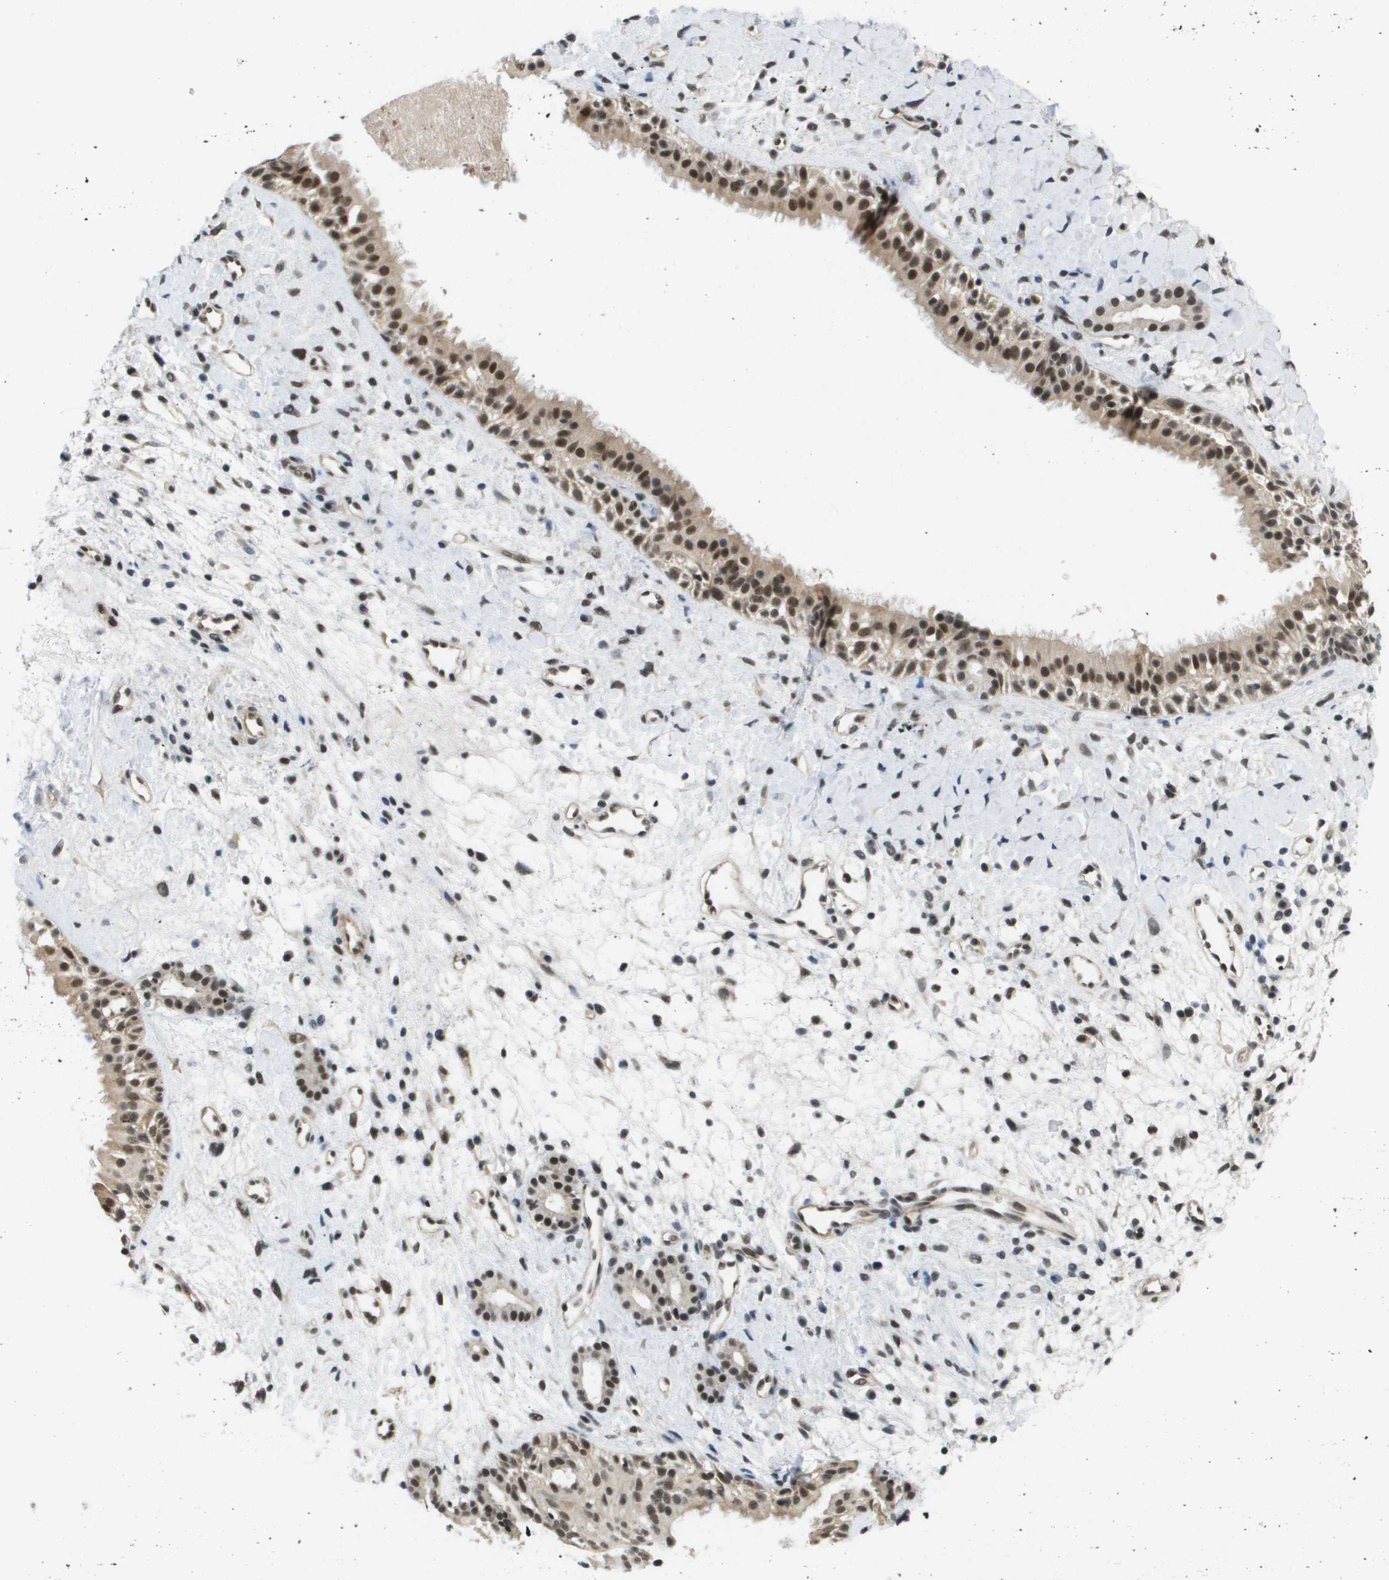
{"staining": {"intensity": "moderate", "quantity": ">75%", "location": "cytoplasmic/membranous,nuclear"}, "tissue": "nasopharynx", "cell_type": "Respiratory epithelial cells", "image_type": "normal", "snomed": [{"axis": "morphology", "description": "Normal tissue, NOS"}, {"axis": "topography", "description": "Nasopharynx"}], "caption": "Immunohistochemistry staining of unremarkable nasopharynx, which demonstrates medium levels of moderate cytoplasmic/membranous,nuclear staining in approximately >75% of respiratory epithelial cells indicating moderate cytoplasmic/membranous,nuclear protein positivity. The staining was performed using DAB (3,3'-diaminobenzidine) (brown) for protein detection and nuclei were counterstained in hematoxylin (blue).", "gene": "ISY1", "patient": {"sex": "male", "age": 22}}